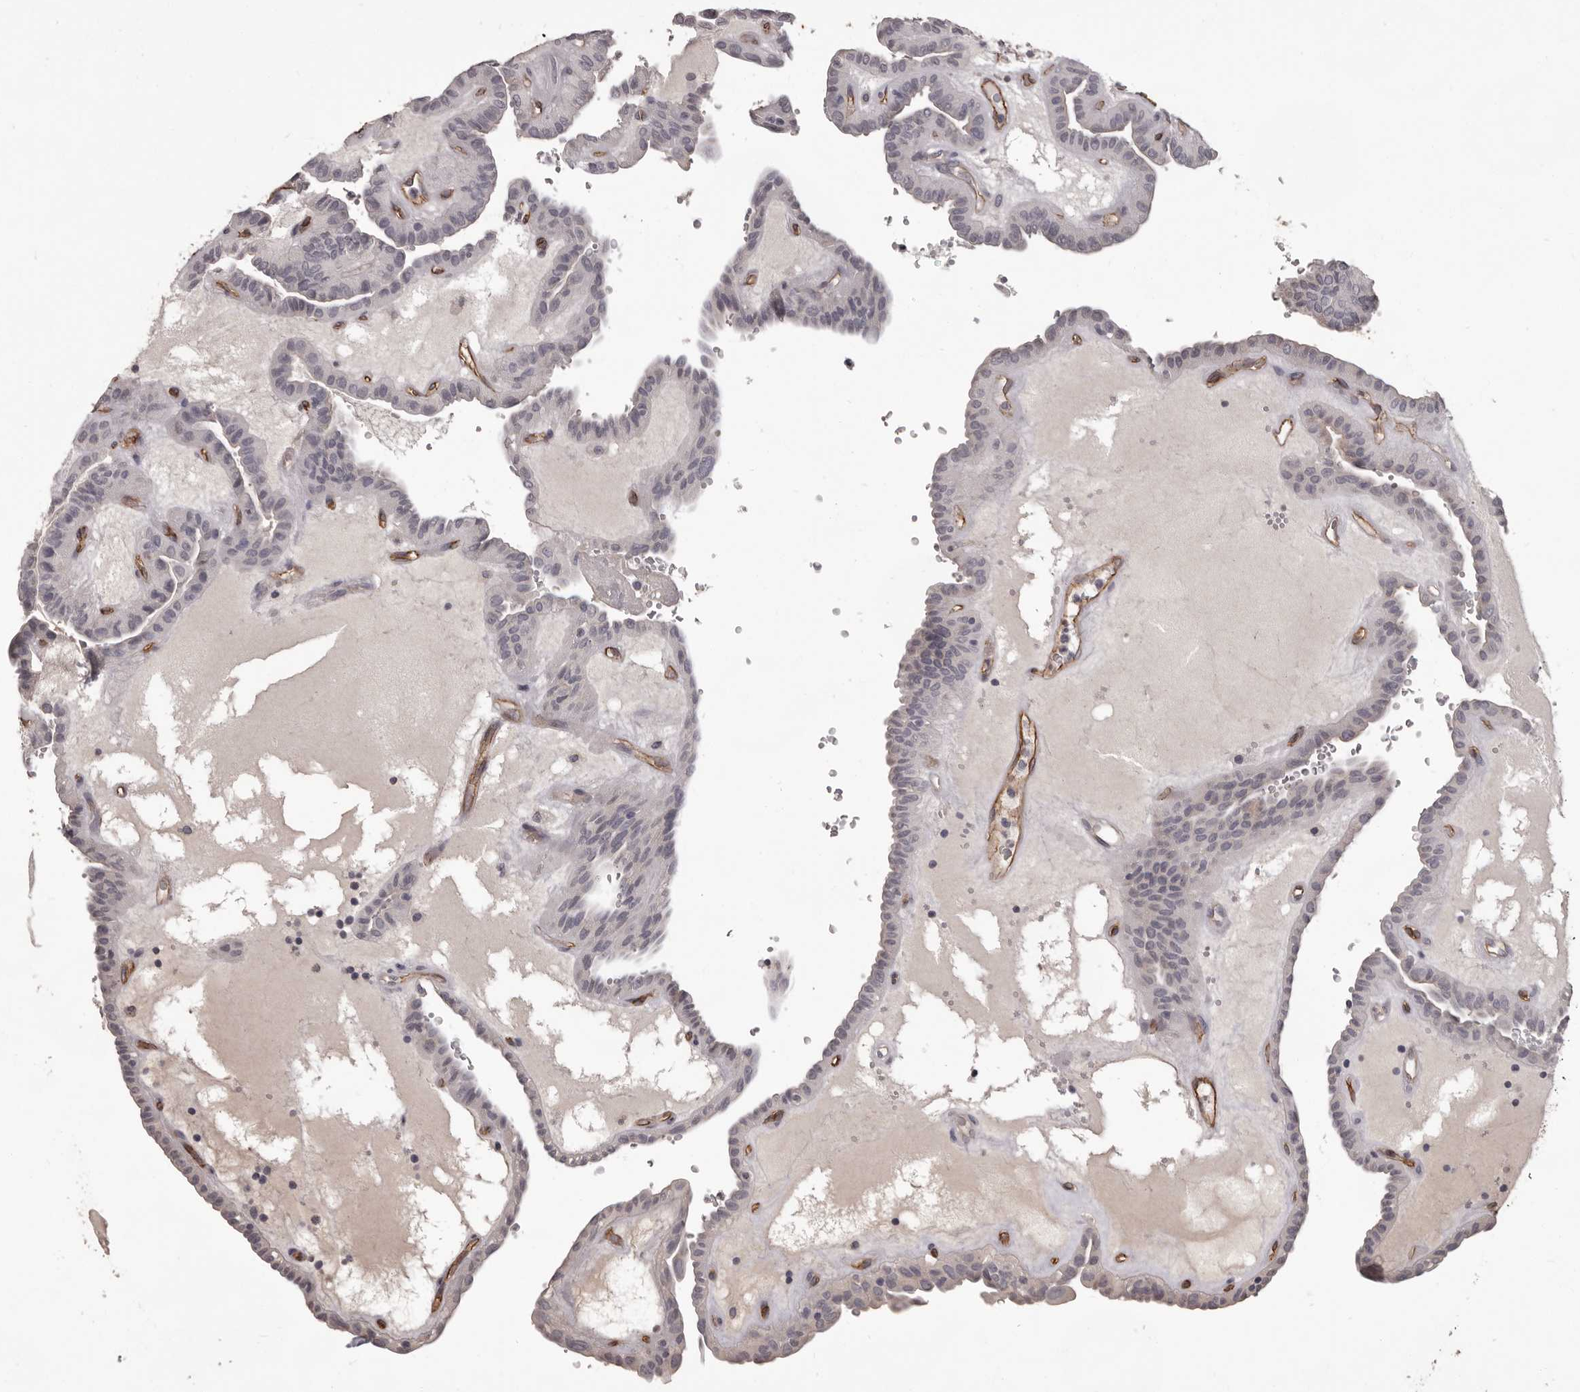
{"staining": {"intensity": "negative", "quantity": "none", "location": "none"}, "tissue": "thyroid cancer", "cell_type": "Tumor cells", "image_type": "cancer", "snomed": [{"axis": "morphology", "description": "Papillary adenocarcinoma, NOS"}, {"axis": "topography", "description": "Thyroid gland"}], "caption": "Papillary adenocarcinoma (thyroid) stained for a protein using IHC exhibits no staining tumor cells.", "gene": "GPR78", "patient": {"sex": "male", "age": 77}}